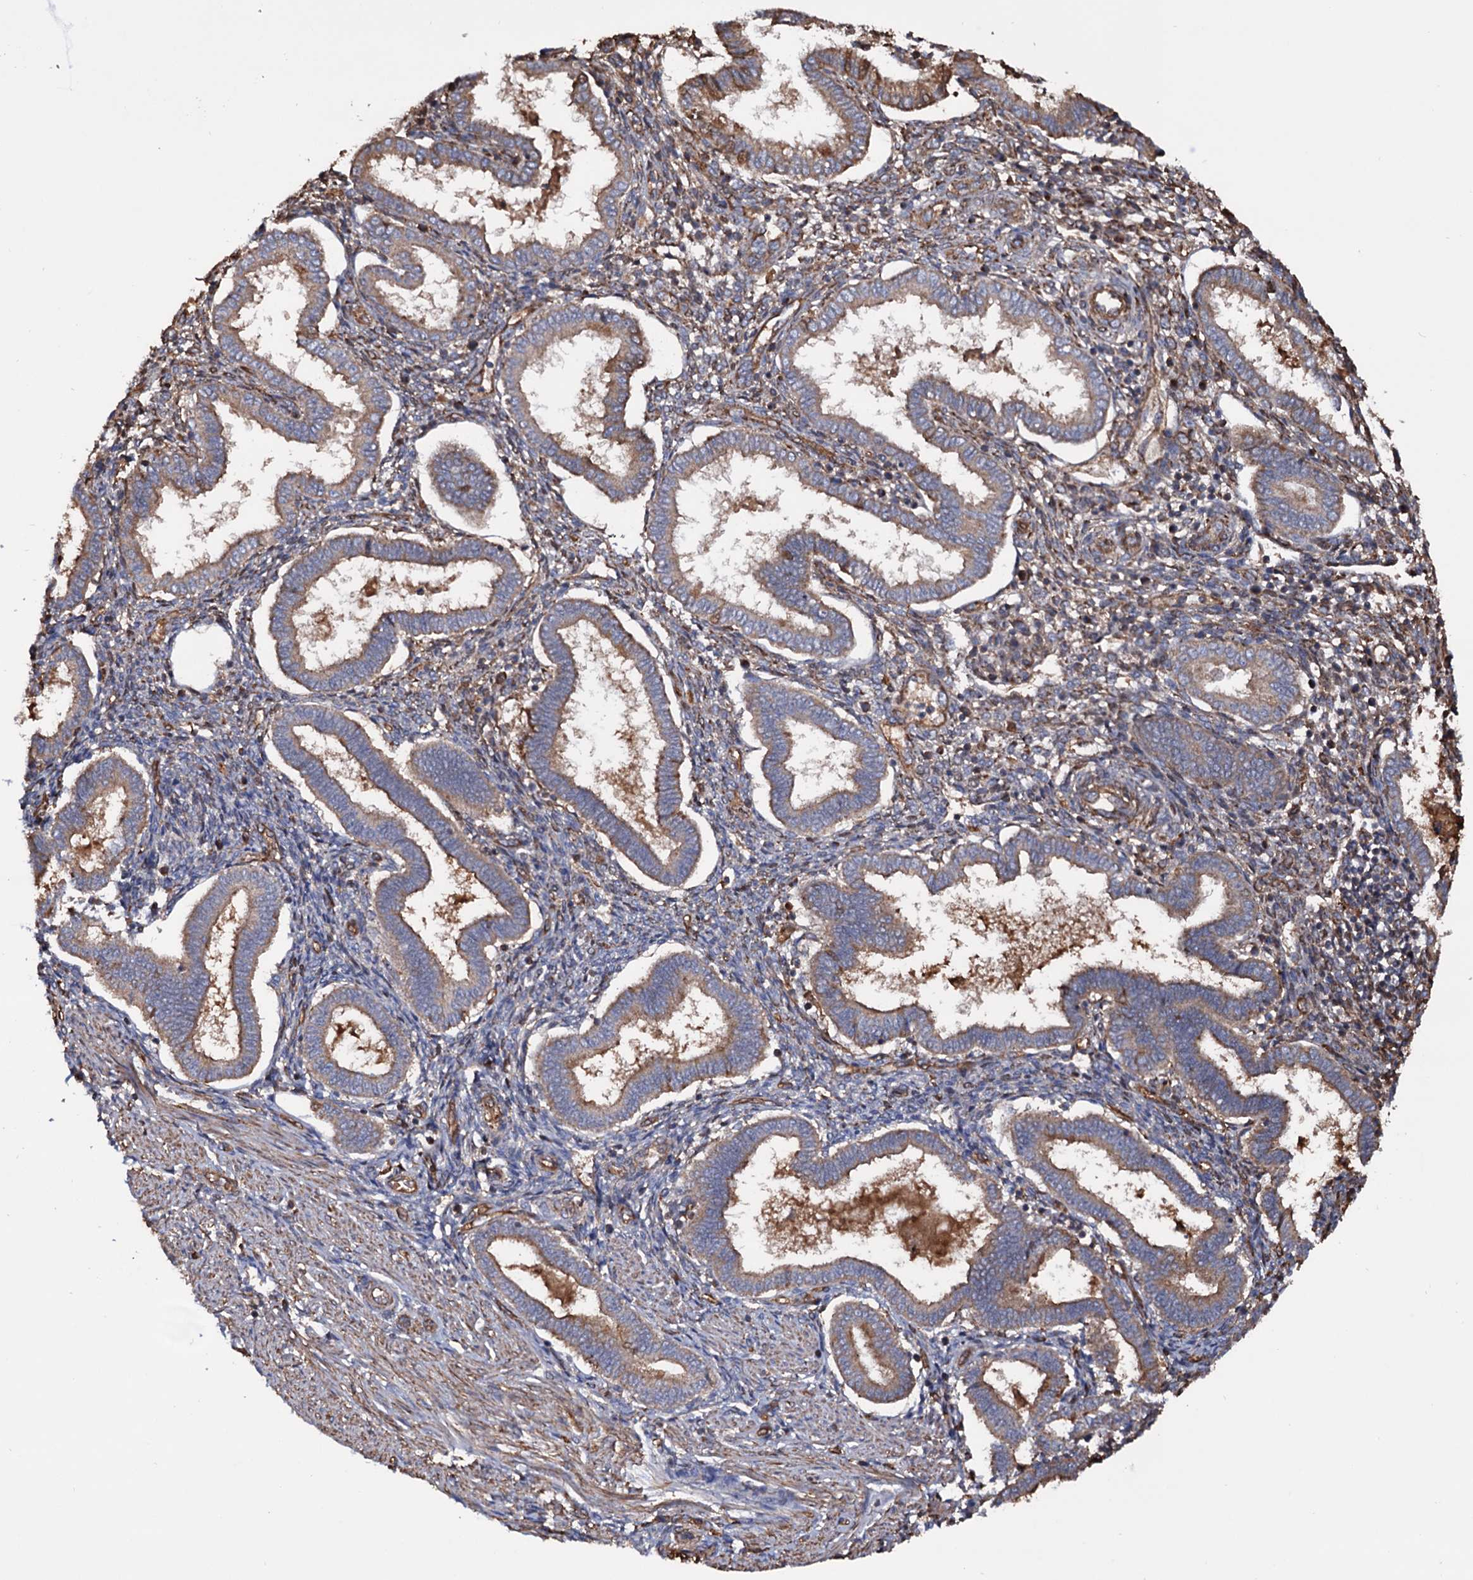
{"staining": {"intensity": "weak", "quantity": "25%-75%", "location": "cytoplasmic/membranous"}, "tissue": "endometrium", "cell_type": "Cells in endometrial stroma", "image_type": "normal", "snomed": [{"axis": "morphology", "description": "Normal tissue, NOS"}, {"axis": "topography", "description": "Endometrium"}], "caption": "Endometrium stained with a protein marker displays weak staining in cells in endometrial stroma.", "gene": "MRPL42", "patient": {"sex": "female", "age": 24}}